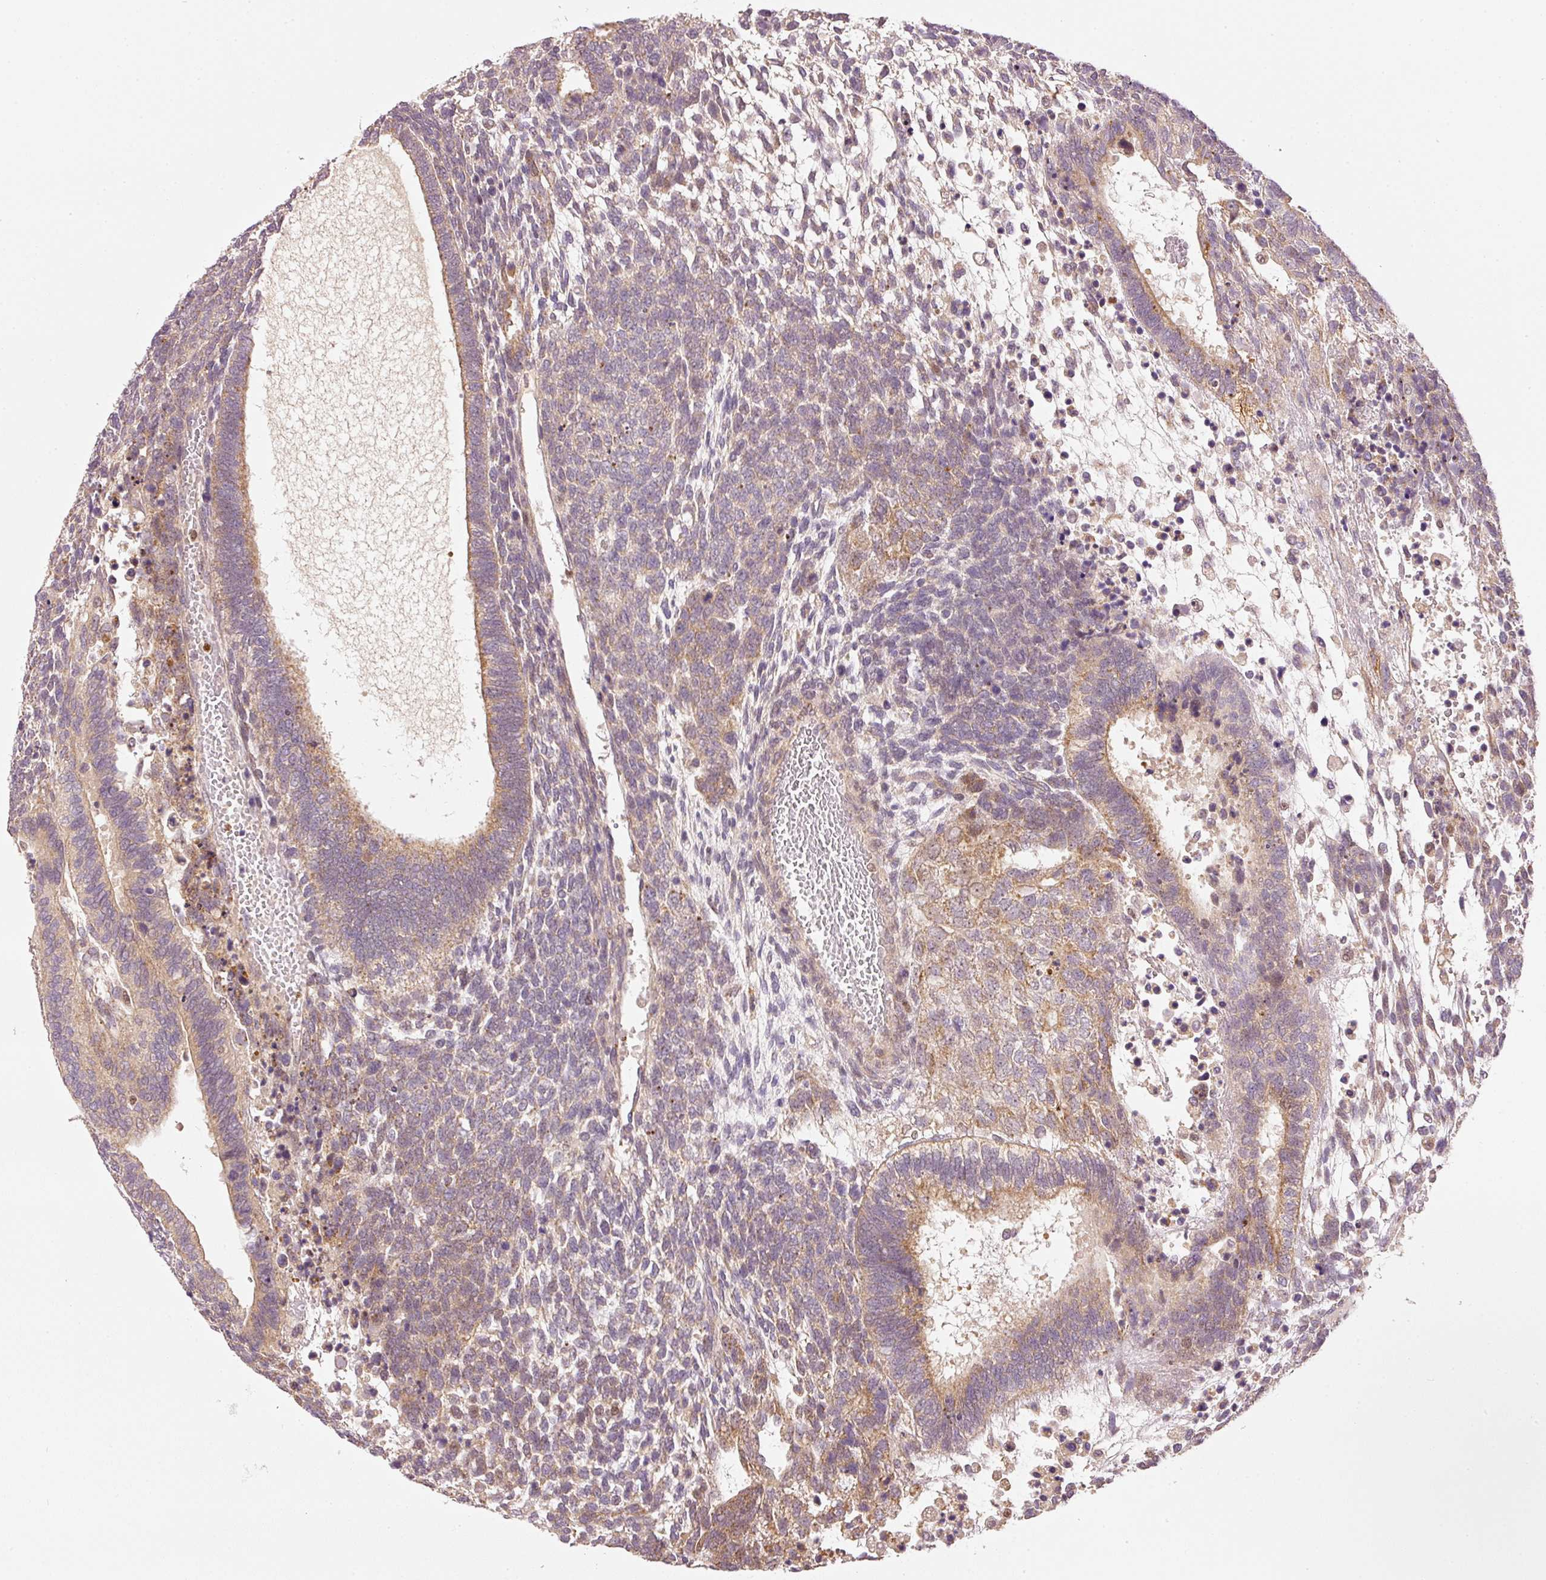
{"staining": {"intensity": "weak", "quantity": ">75%", "location": "cytoplasmic/membranous"}, "tissue": "testis cancer", "cell_type": "Tumor cells", "image_type": "cancer", "snomed": [{"axis": "morphology", "description": "Carcinoma, Embryonal, NOS"}, {"axis": "topography", "description": "Testis"}], "caption": "Protein staining by IHC demonstrates weak cytoplasmic/membranous positivity in approximately >75% of tumor cells in testis embryonal carcinoma. (DAB IHC, brown staining for protein, blue staining for nuclei).", "gene": "MTHFD1L", "patient": {"sex": "male", "age": 23}}